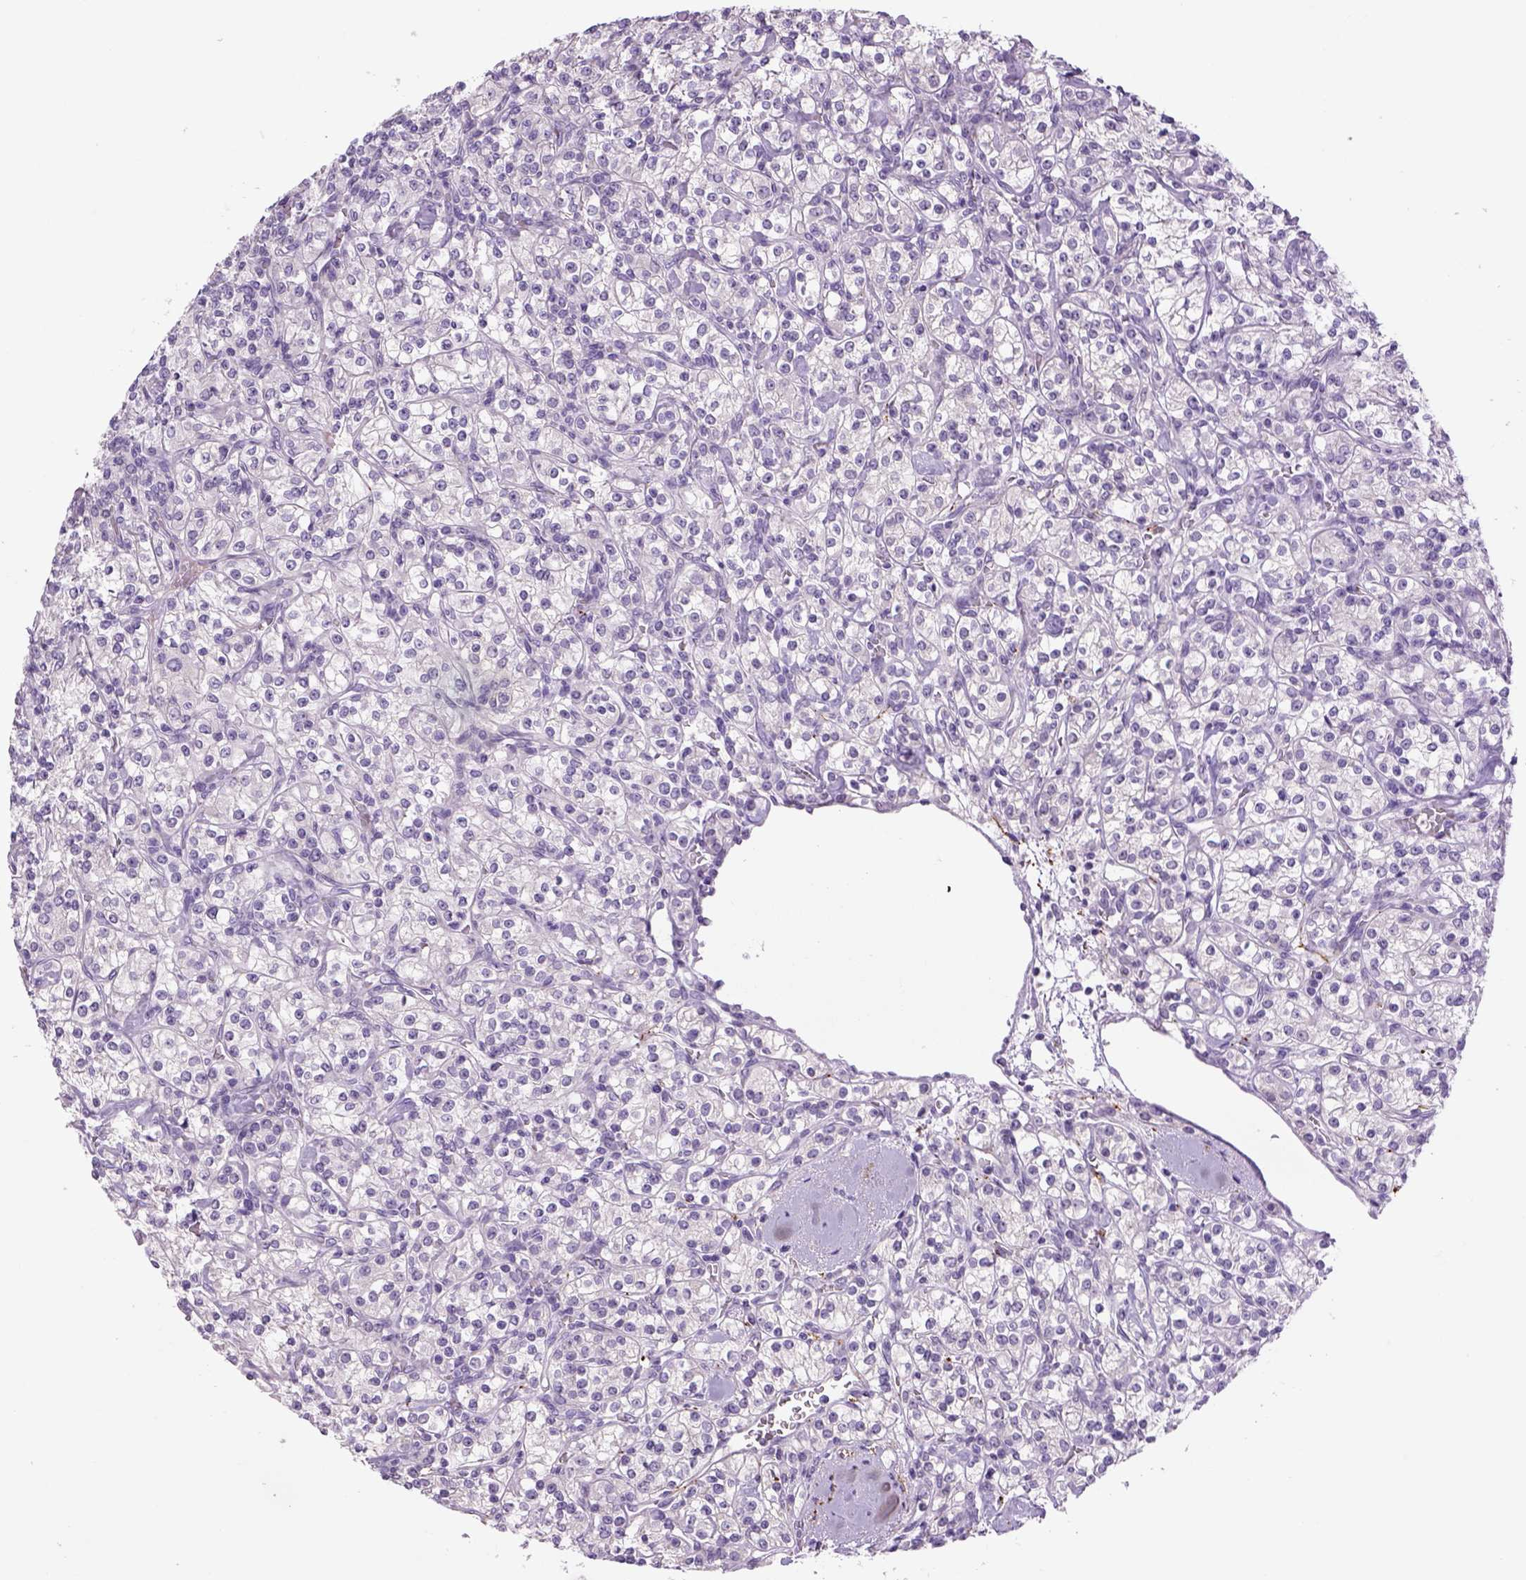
{"staining": {"intensity": "negative", "quantity": "none", "location": "none"}, "tissue": "renal cancer", "cell_type": "Tumor cells", "image_type": "cancer", "snomed": [{"axis": "morphology", "description": "Adenocarcinoma, NOS"}, {"axis": "topography", "description": "Kidney"}], "caption": "Micrograph shows no significant protein expression in tumor cells of adenocarcinoma (renal).", "gene": "DBH", "patient": {"sex": "male", "age": 77}}